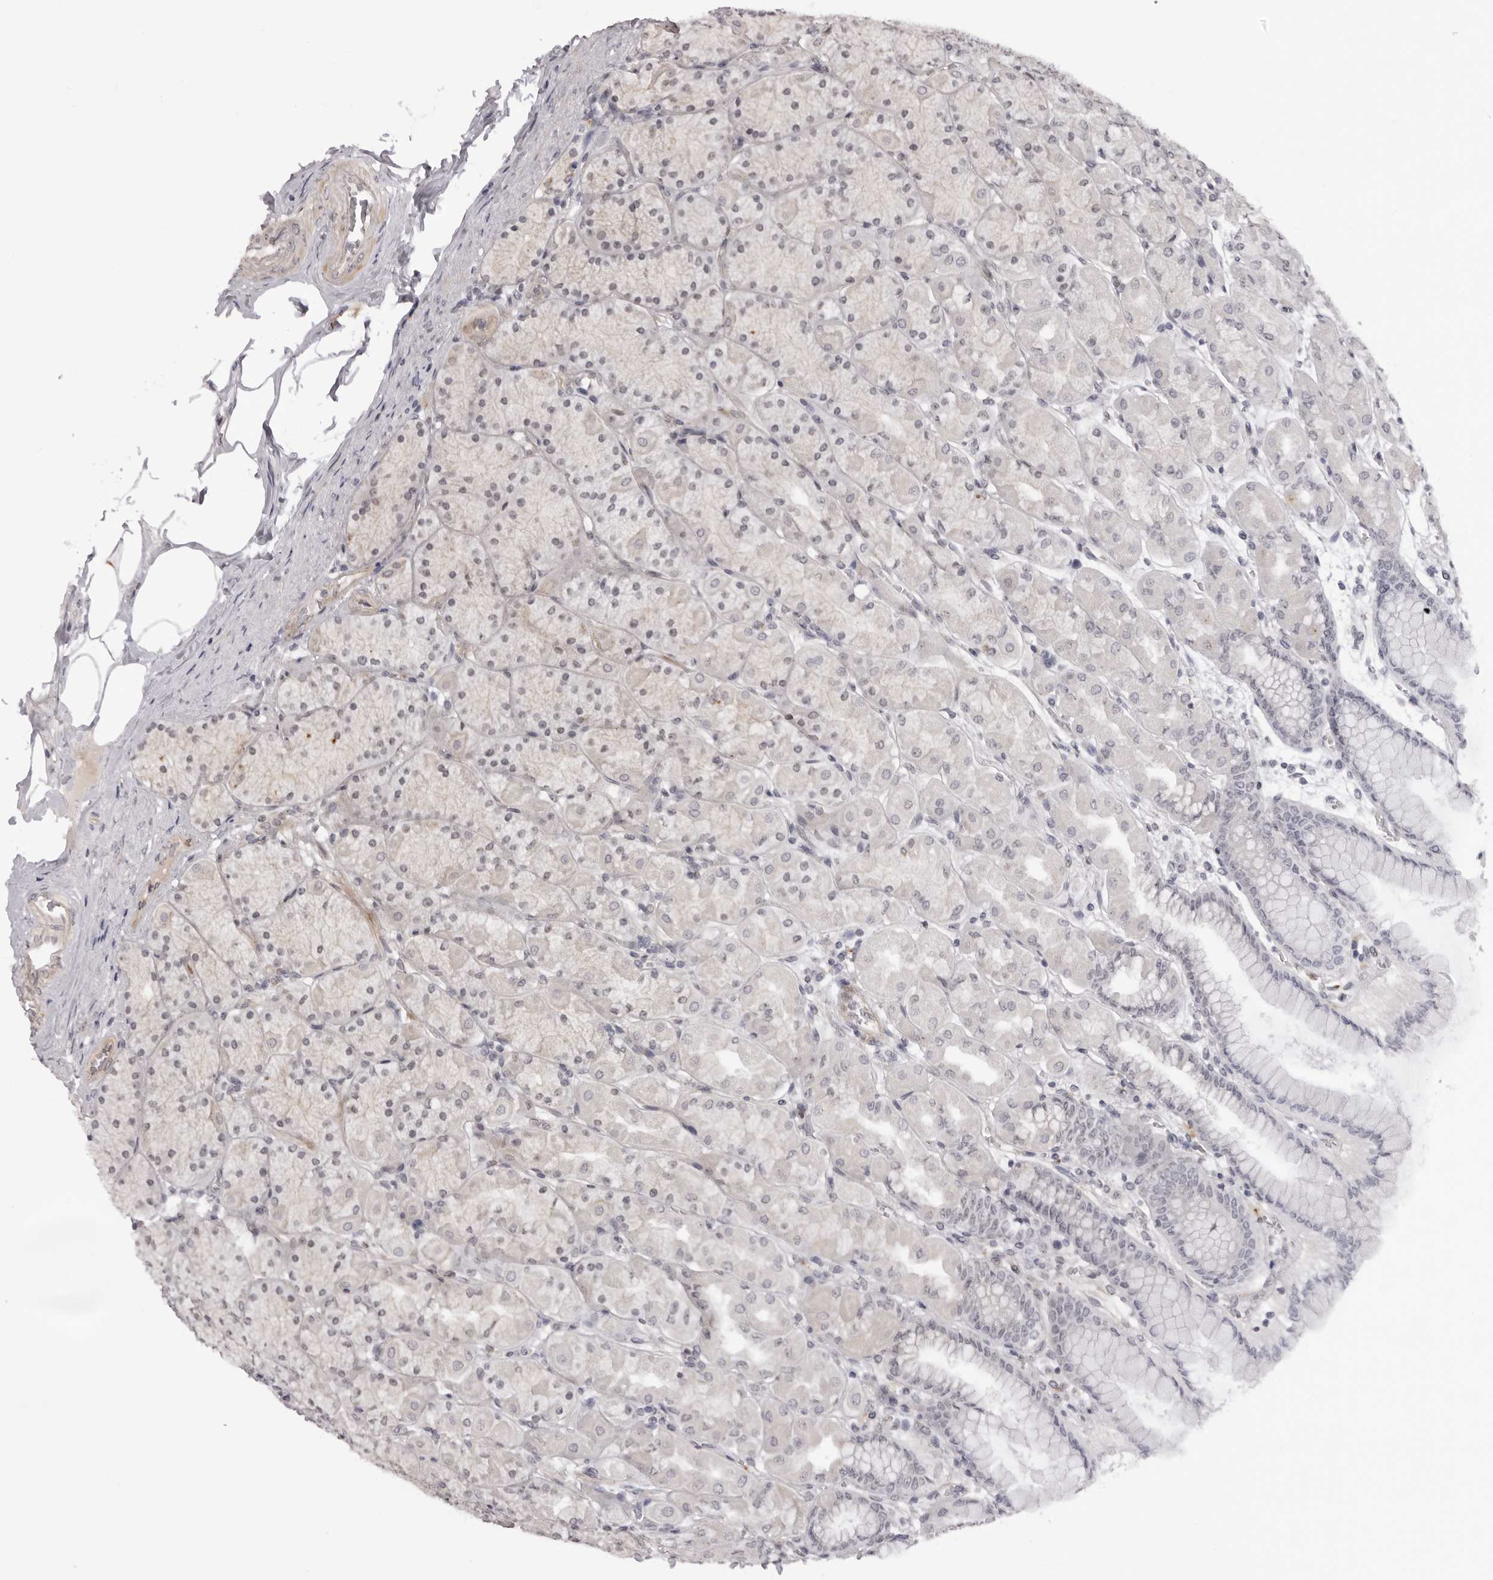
{"staining": {"intensity": "moderate", "quantity": "25%-75%", "location": "cytoplasmic/membranous"}, "tissue": "stomach", "cell_type": "Glandular cells", "image_type": "normal", "snomed": [{"axis": "morphology", "description": "Normal tissue, NOS"}, {"axis": "topography", "description": "Stomach, upper"}], "caption": "Immunohistochemistry (IHC) photomicrograph of normal stomach stained for a protein (brown), which reveals medium levels of moderate cytoplasmic/membranous positivity in about 25%-75% of glandular cells.", "gene": "SUGCT", "patient": {"sex": "female", "age": 56}}